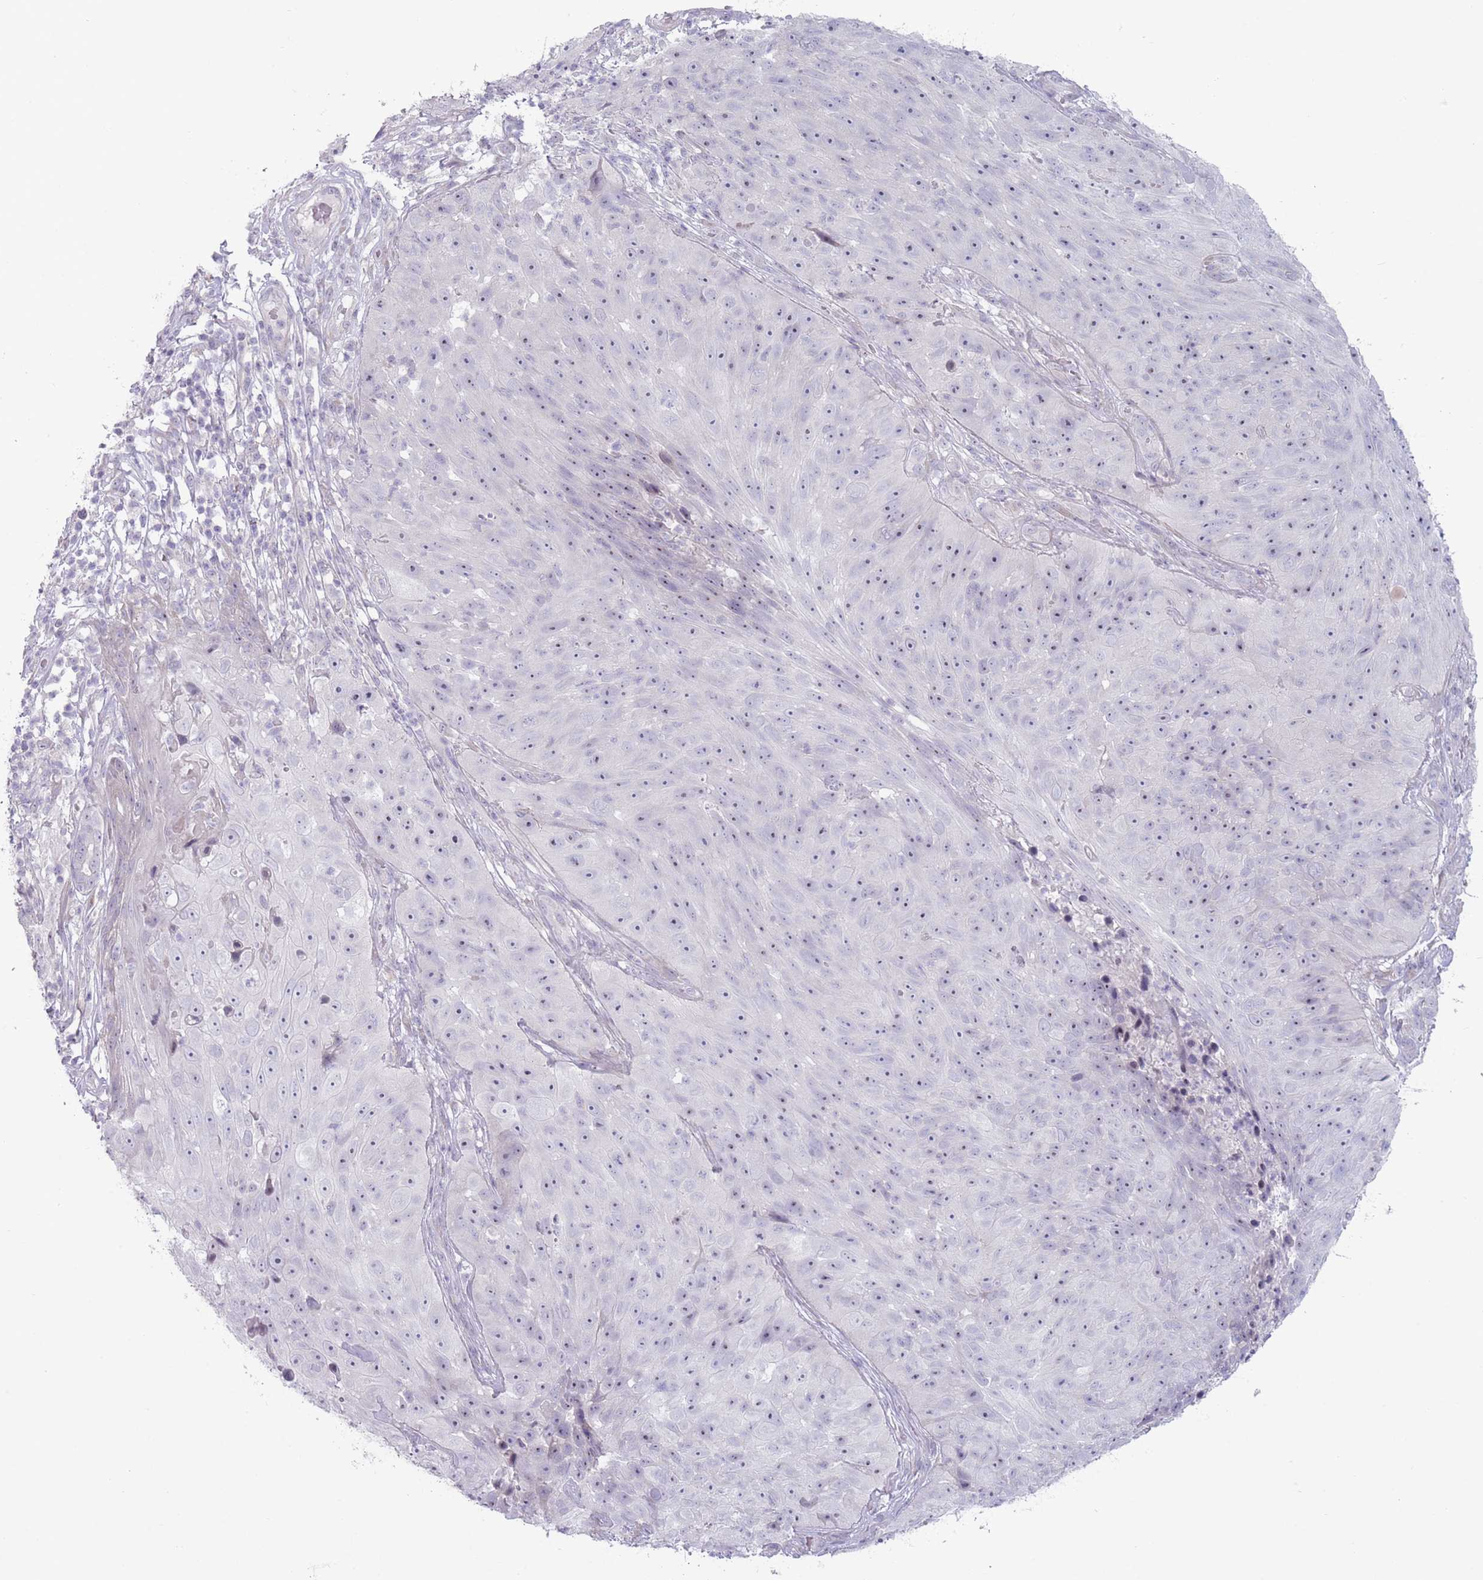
{"staining": {"intensity": "negative", "quantity": "none", "location": "none"}, "tissue": "skin cancer", "cell_type": "Tumor cells", "image_type": "cancer", "snomed": [{"axis": "morphology", "description": "Squamous cell carcinoma, NOS"}, {"axis": "topography", "description": "Skin"}], "caption": "High power microscopy image of an IHC photomicrograph of skin cancer (squamous cell carcinoma), revealing no significant positivity in tumor cells.", "gene": "PAIP2B", "patient": {"sex": "female", "age": 87}}